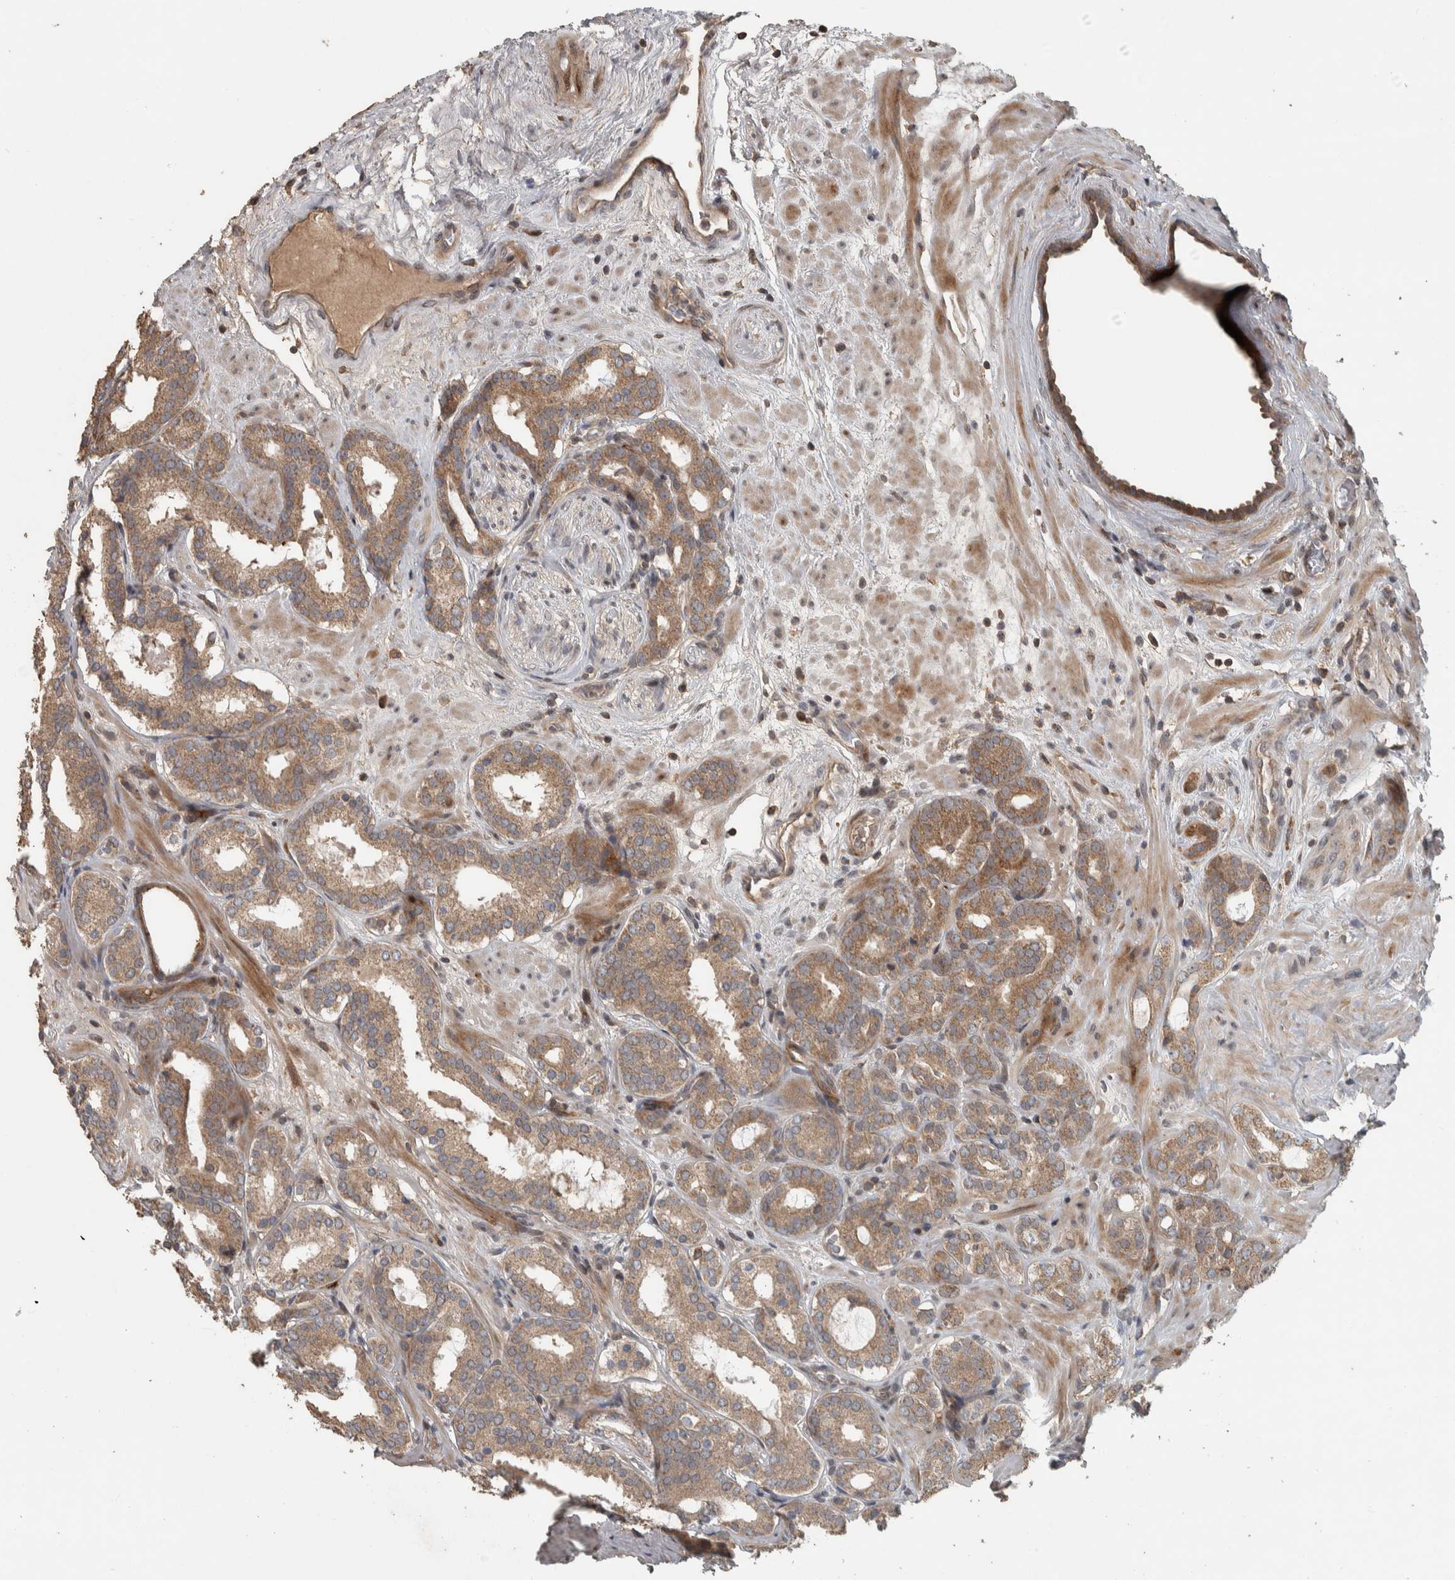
{"staining": {"intensity": "moderate", "quantity": ">75%", "location": "cytoplasmic/membranous"}, "tissue": "prostate cancer", "cell_type": "Tumor cells", "image_type": "cancer", "snomed": [{"axis": "morphology", "description": "Adenocarcinoma, Low grade"}, {"axis": "topography", "description": "Prostate"}], "caption": "Brown immunohistochemical staining in prostate cancer (adenocarcinoma (low-grade)) exhibits moderate cytoplasmic/membranous staining in about >75% of tumor cells. The staining was performed using DAB (3,3'-diaminobenzidine) to visualize the protein expression in brown, while the nuclei were stained in blue with hematoxylin (Magnification: 20x).", "gene": "ERAL1", "patient": {"sex": "male", "age": 69}}